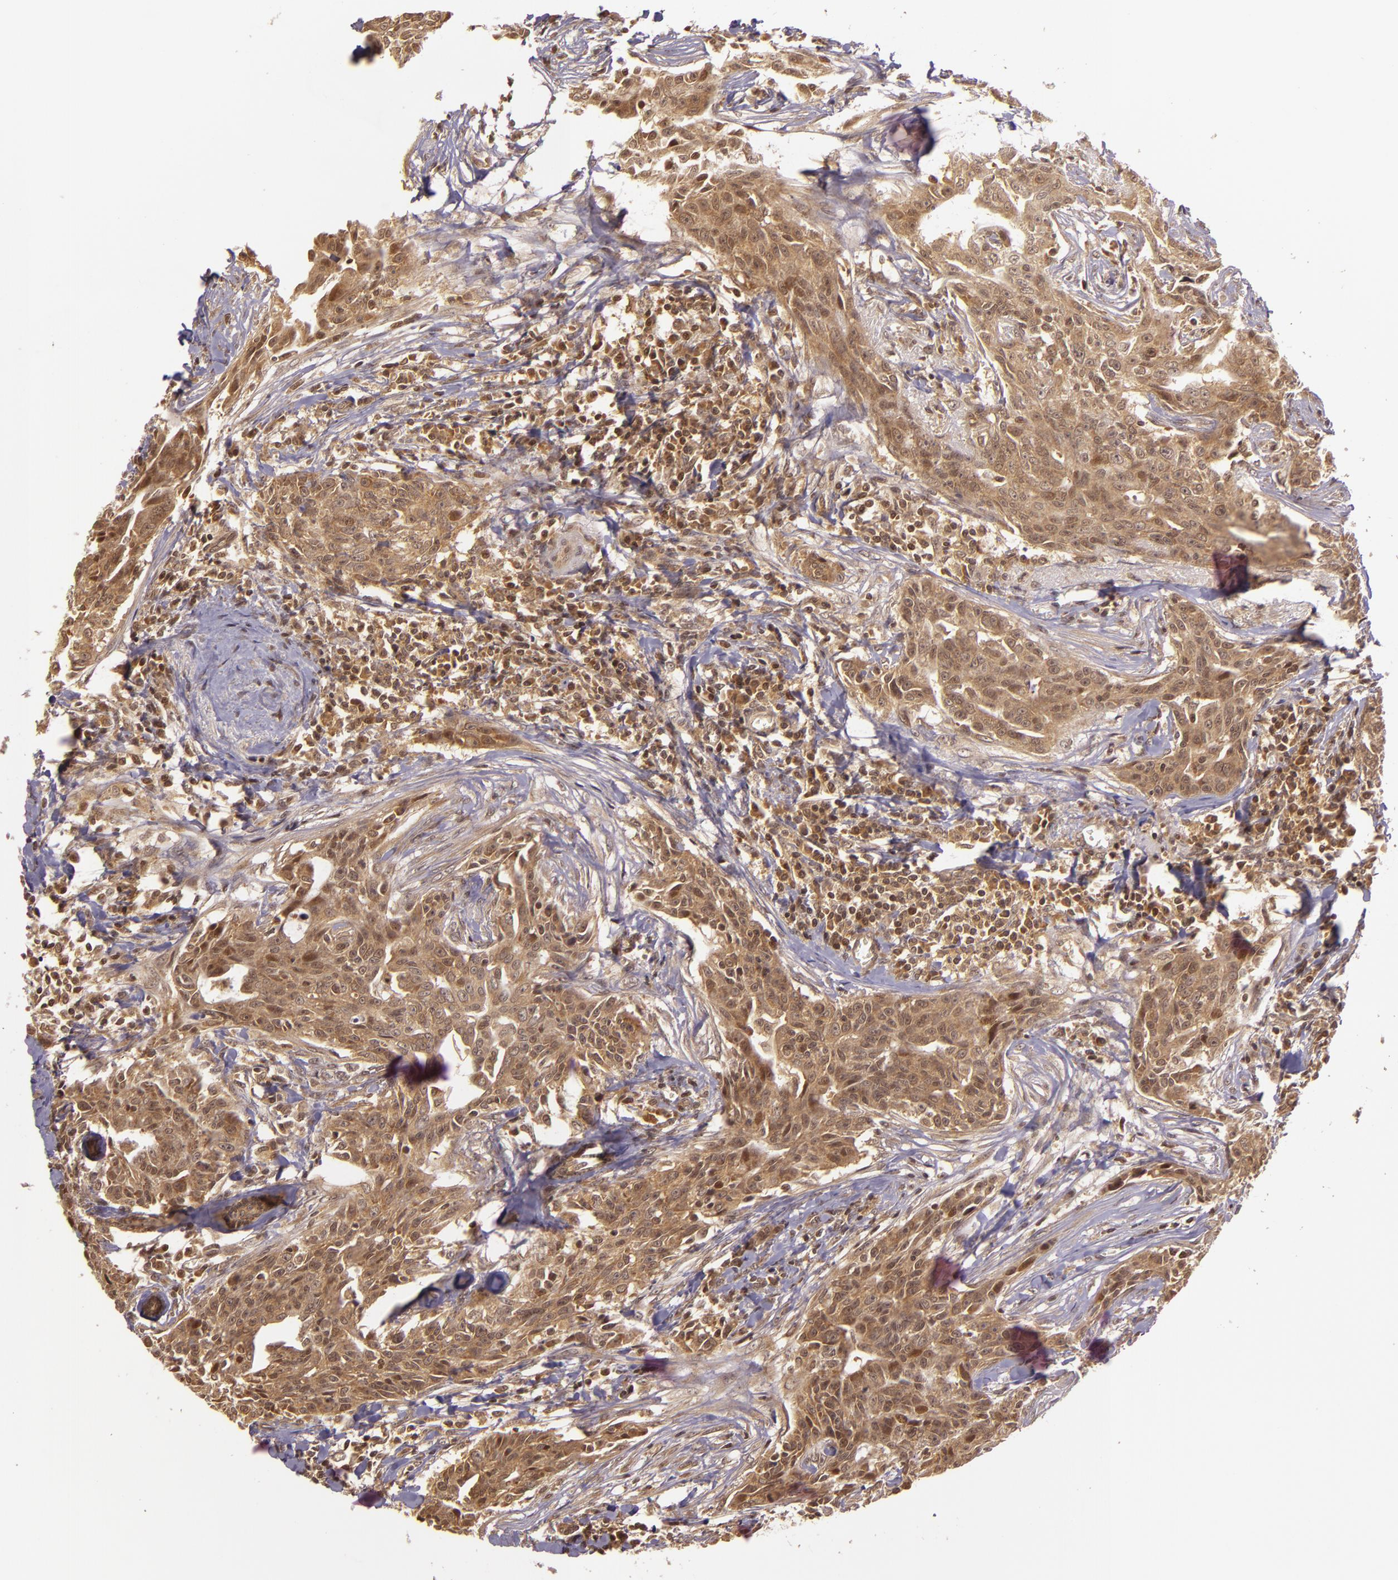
{"staining": {"intensity": "moderate", "quantity": ">75%", "location": "cytoplasmic/membranous,nuclear"}, "tissue": "breast cancer", "cell_type": "Tumor cells", "image_type": "cancer", "snomed": [{"axis": "morphology", "description": "Duct carcinoma"}, {"axis": "topography", "description": "Breast"}], "caption": "Moderate cytoplasmic/membranous and nuclear protein staining is appreciated in approximately >75% of tumor cells in intraductal carcinoma (breast).", "gene": "TXNRD2", "patient": {"sex": "female", "age": 50}}